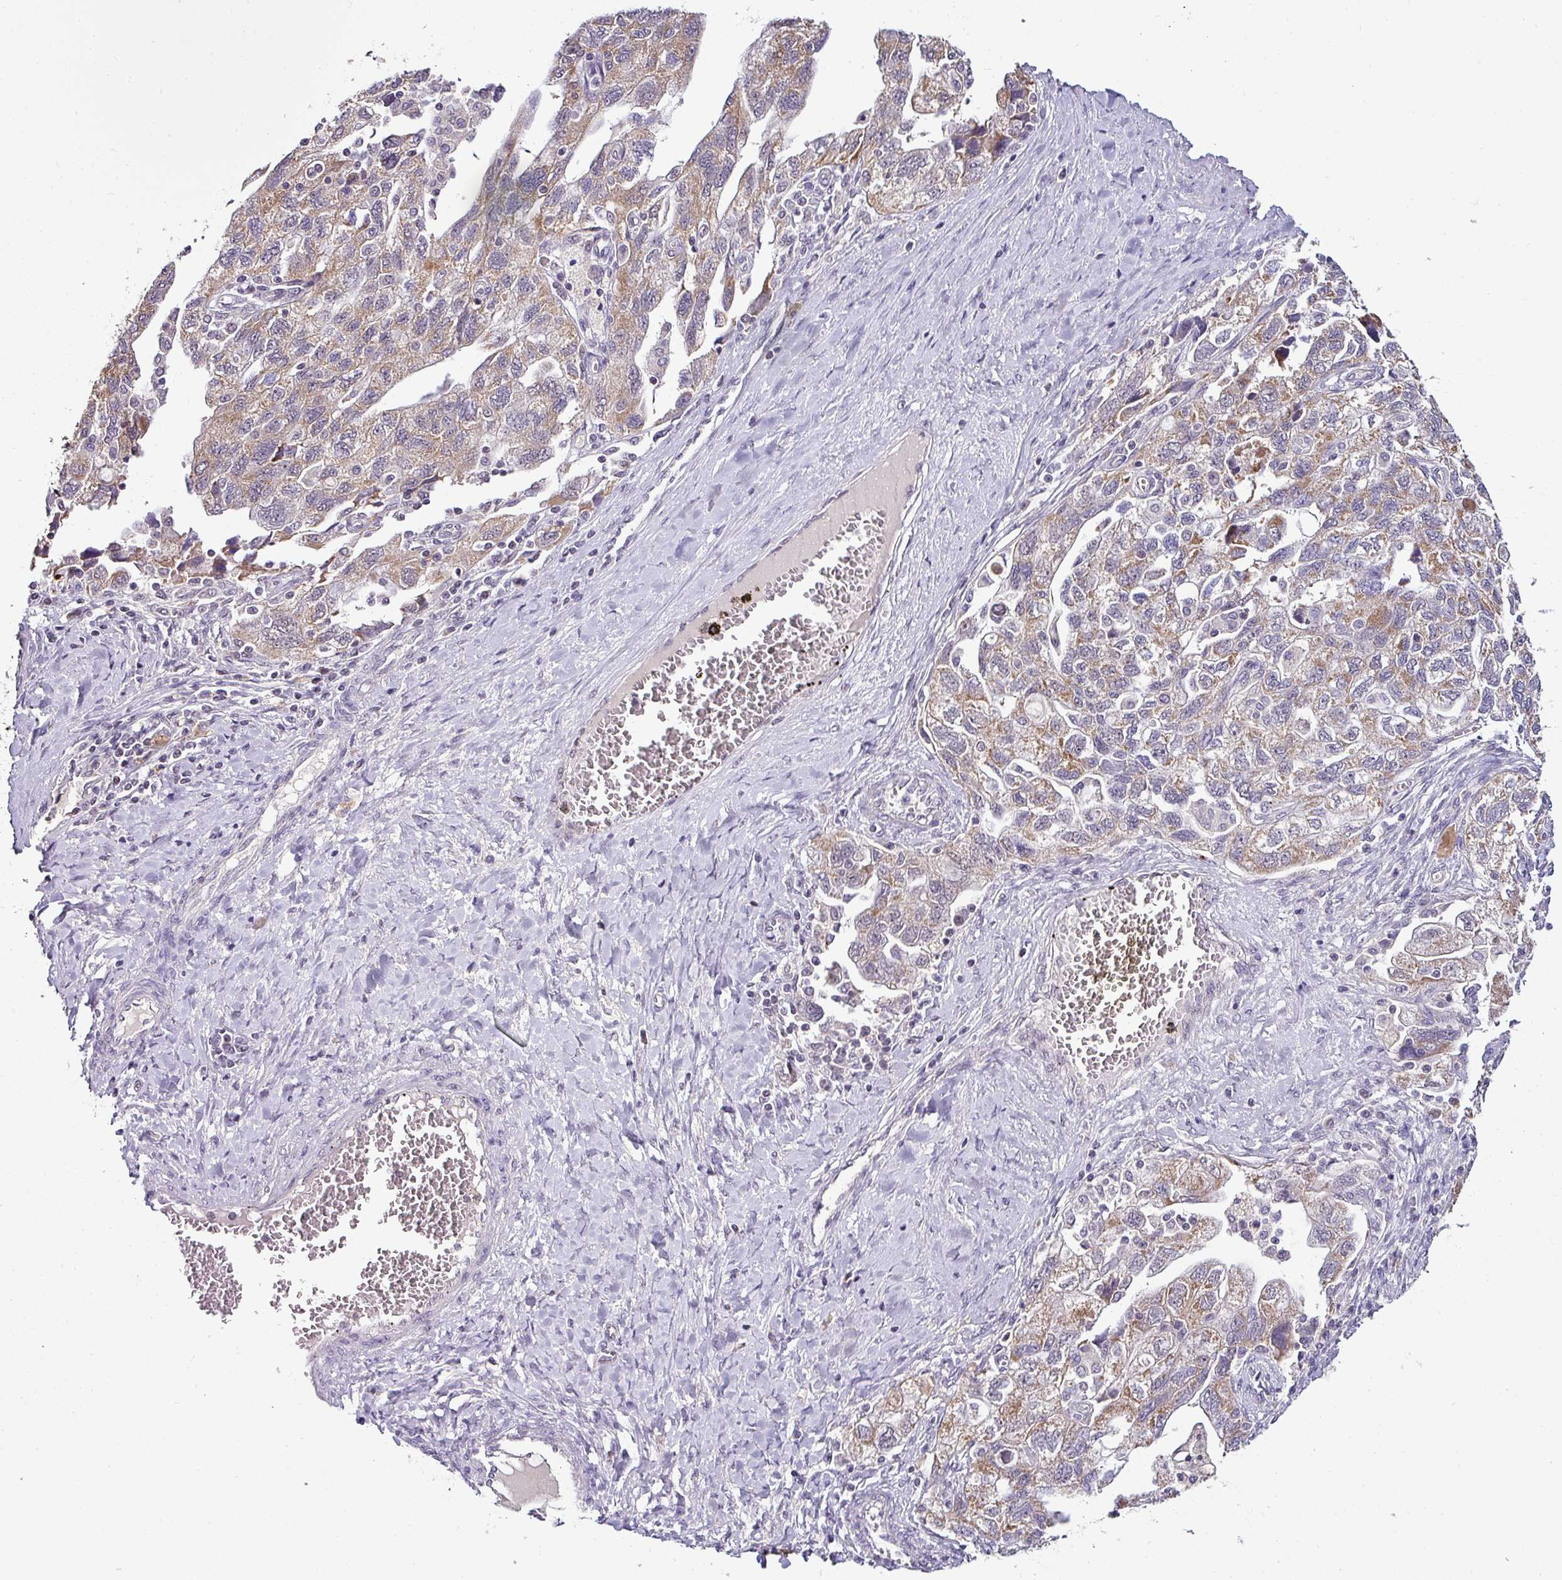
{"staining": {"intensity": "weak", "quantity": "25%-75%", "location": "cytoplasmic/membranous"}, "tissue": "ovarian cancer", "cell_type": "Tumor cells", "image_type": "cancer", "snomed": [{"axis": "morphology", "description": "Carcinoma, NOS"}, {"axis": "morphology", "description": "Cystadenocarcinoma, serous, NOS"}, {"axis": "topography", "description": "Ovary"}], "caption": "Weak cytoplasmic/membranous staining is present in approximately 25%-75% of tumor cells in serous cystadenocarcinoma (ovarian). The staining was performed using DAB (3,3'-diaminobenzidine), with brown indicating positive protein expression. Nuclei are stained blue with hematoxylin.", "gene": "NAPSA", "patient": {"sex": "female", "age": 69}}